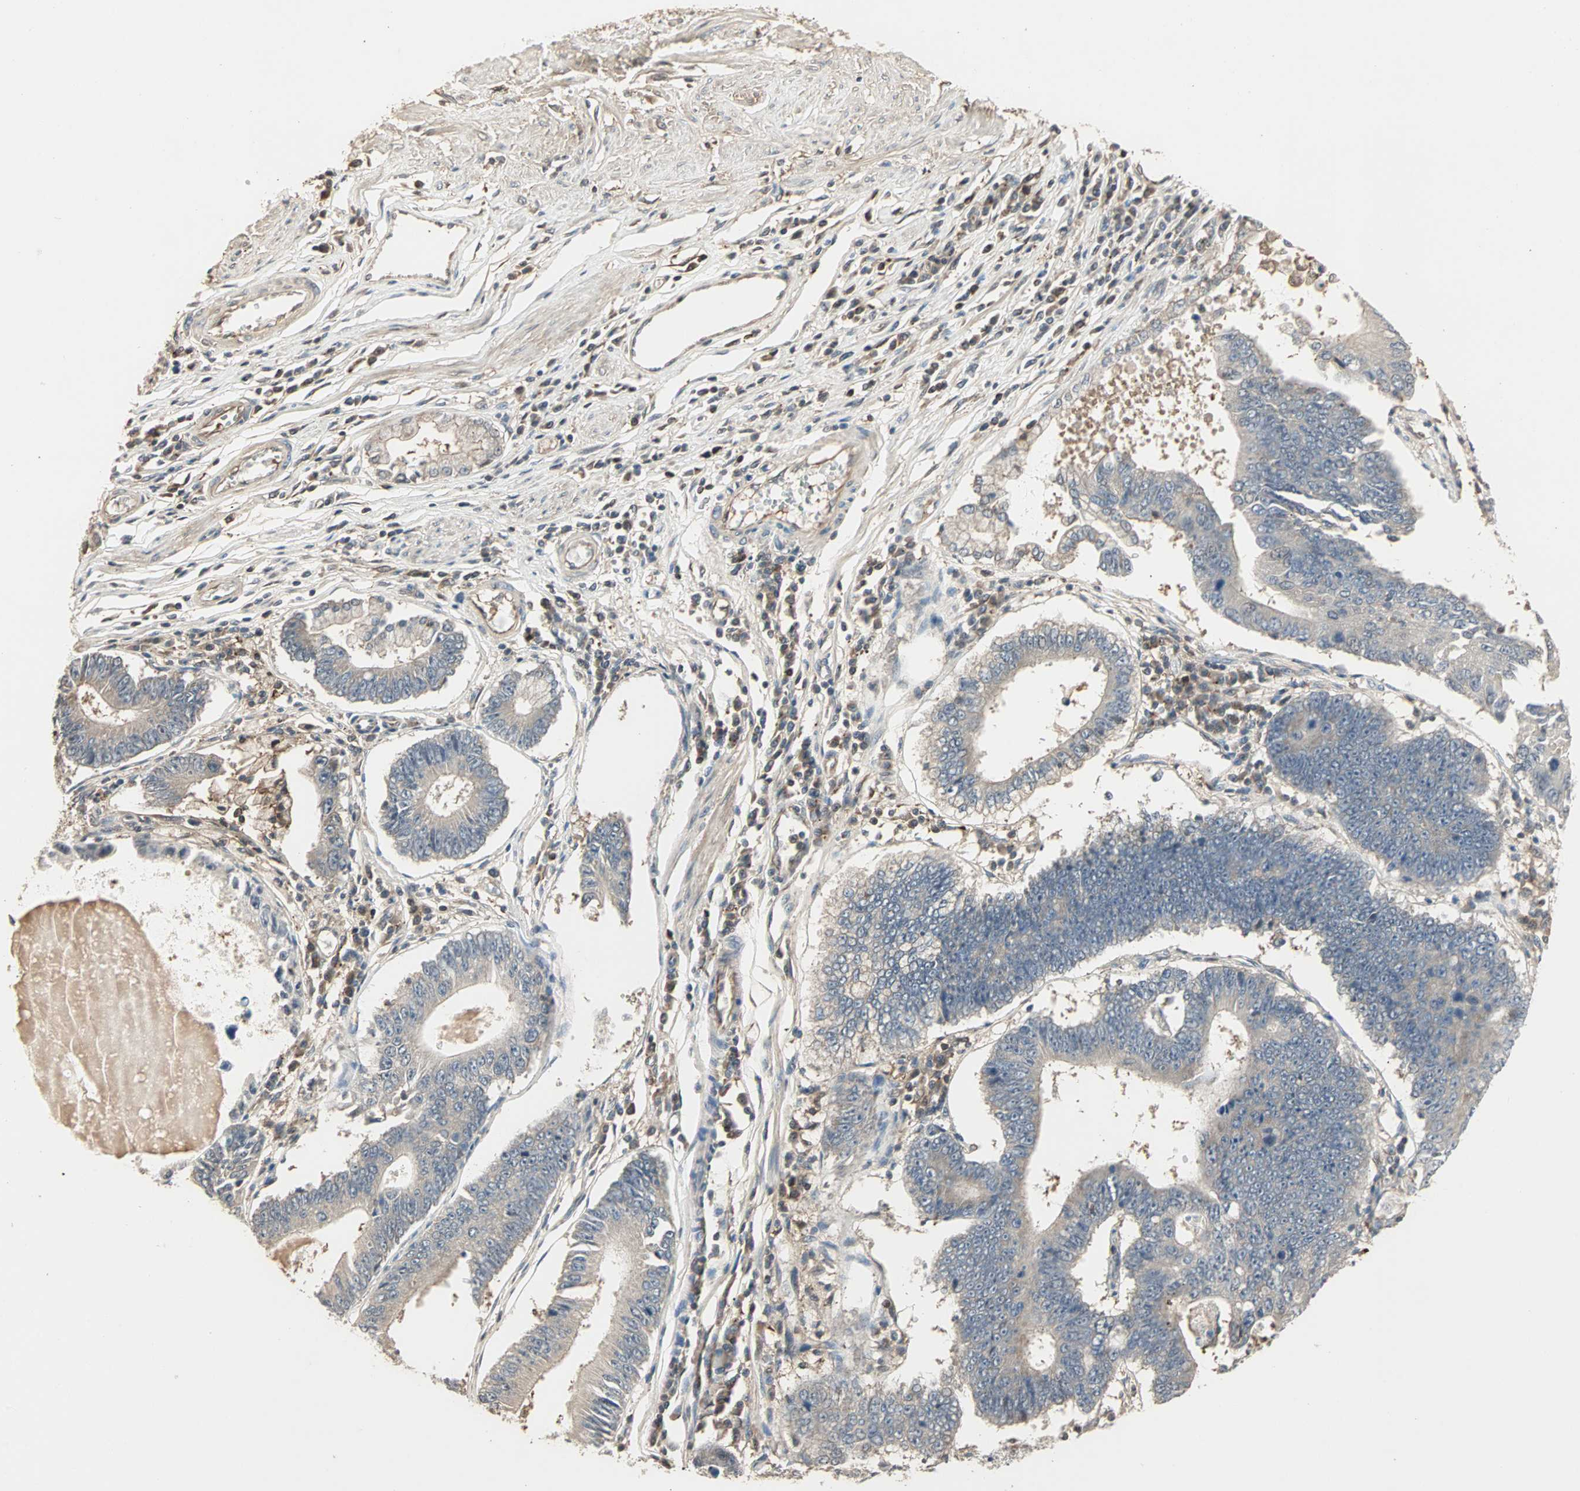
{"staining": {"intensity": "weak", "quantity": ">75%", "location": "cytoplasmic/membranous"}, "tissue": "stomach cancer", "cell_type": "Tumor cells", "image_type": "cancer", "snomed": [{"axis": "morphology", "description": "Adenocarcinoma, NOS"}, {"axis": "topography", "description": "Stomach"}], "caption": "This histopathology image demonstrates immunohistochemistry staining of stomach cancer, with low weak cytoplasmic/membranous positivity in approximately >75% of tumor cells.", "gene": "DRG2", "patient": {"sex": "male", "age": 59}}